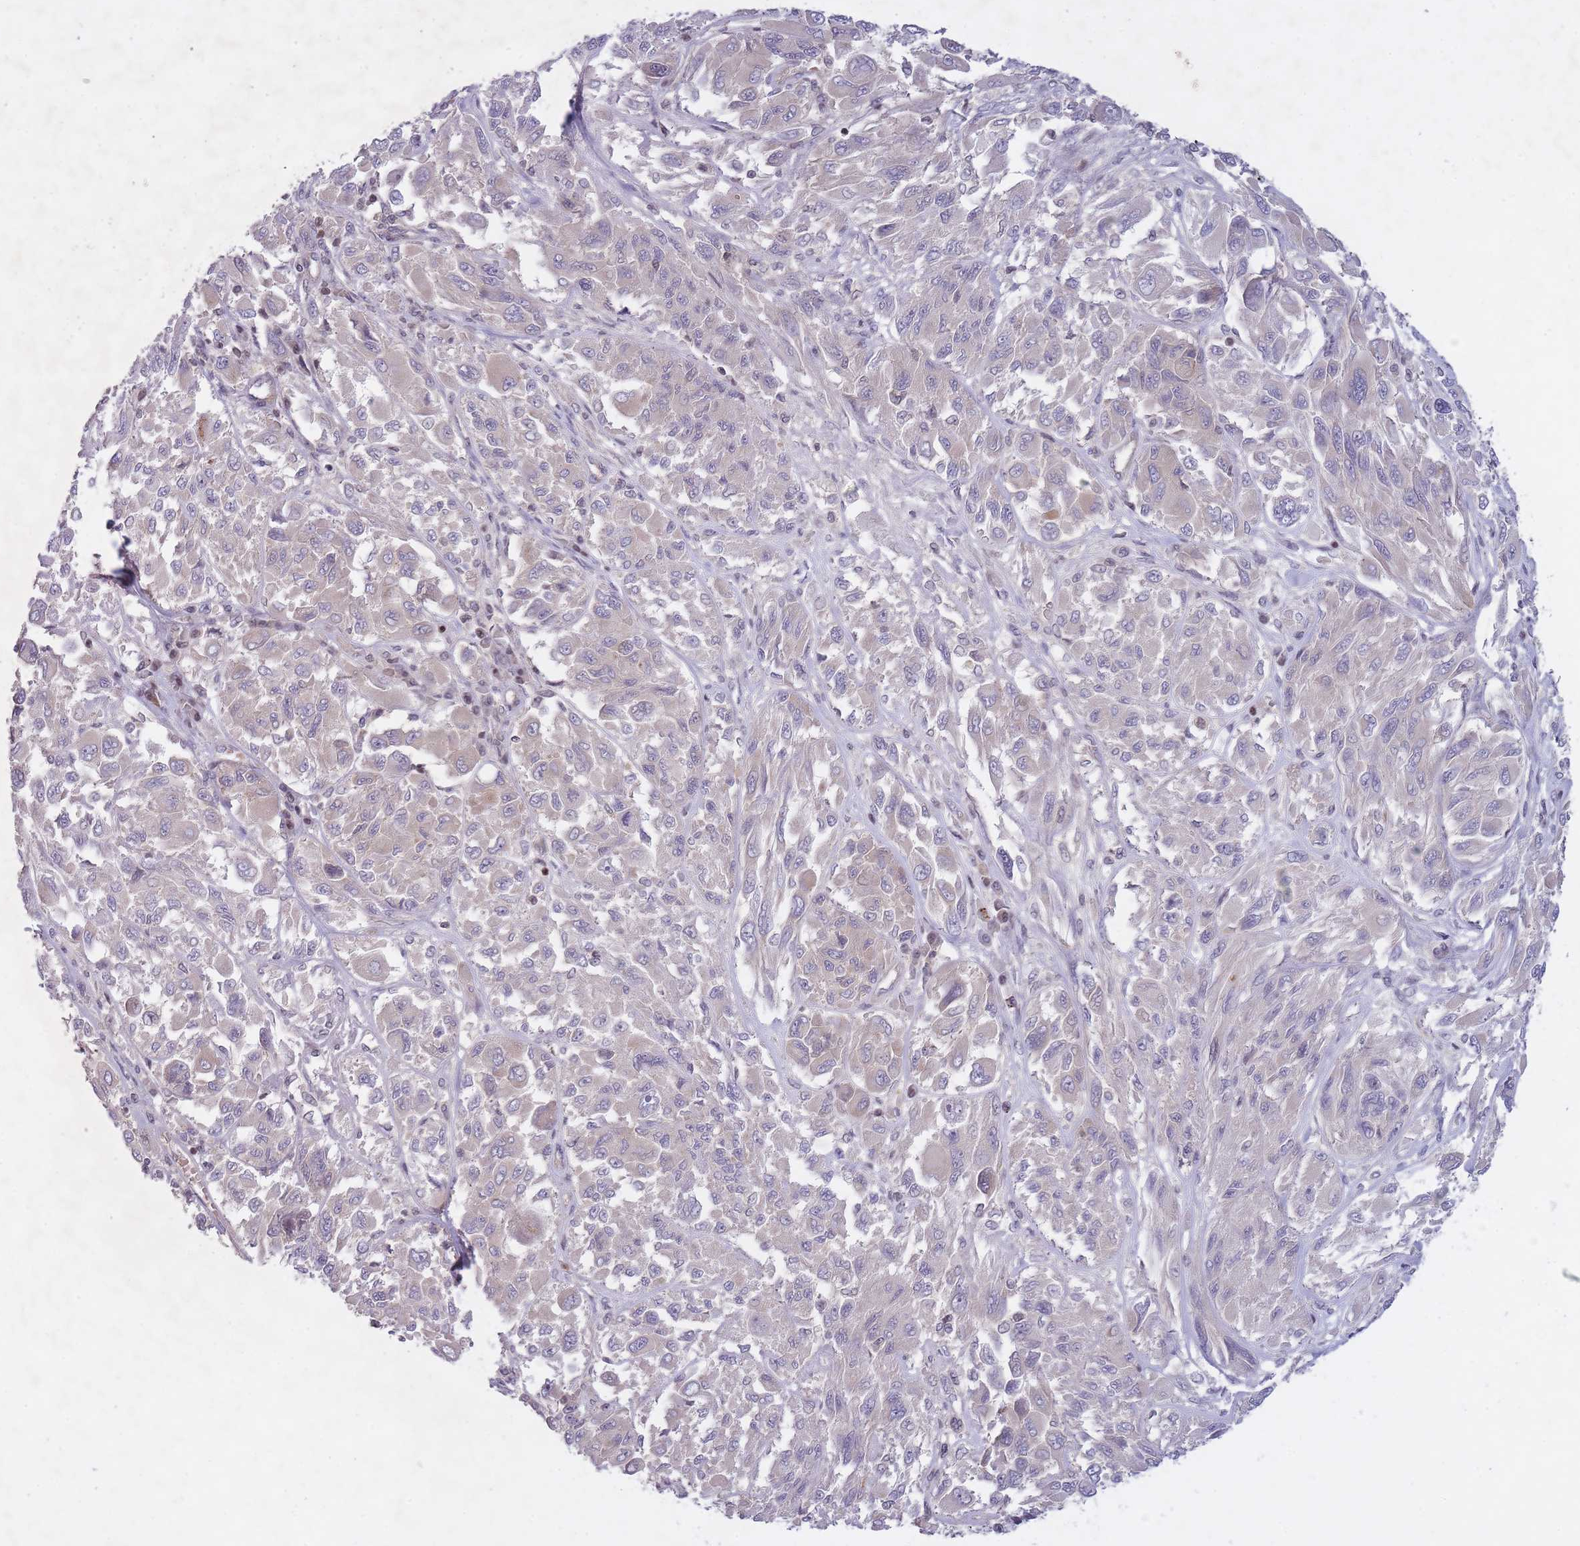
{"staining": {"intensity": "negative", "quantity": "none", "location": "none"}, "tissue": "melanoma", "cell_type": "Tumor cells", "image_type": "cancer", "snomed": [{"axis": "morphology", "description": "Malignant melanoma, NOS"}, {"axis": "topography", "description": "Skin"}], "caption": "Tumor cells show no significant positivity in malignant melanoma.", "gene": "SLC35F5", "patient": {"sex": "female", "age": 91}}